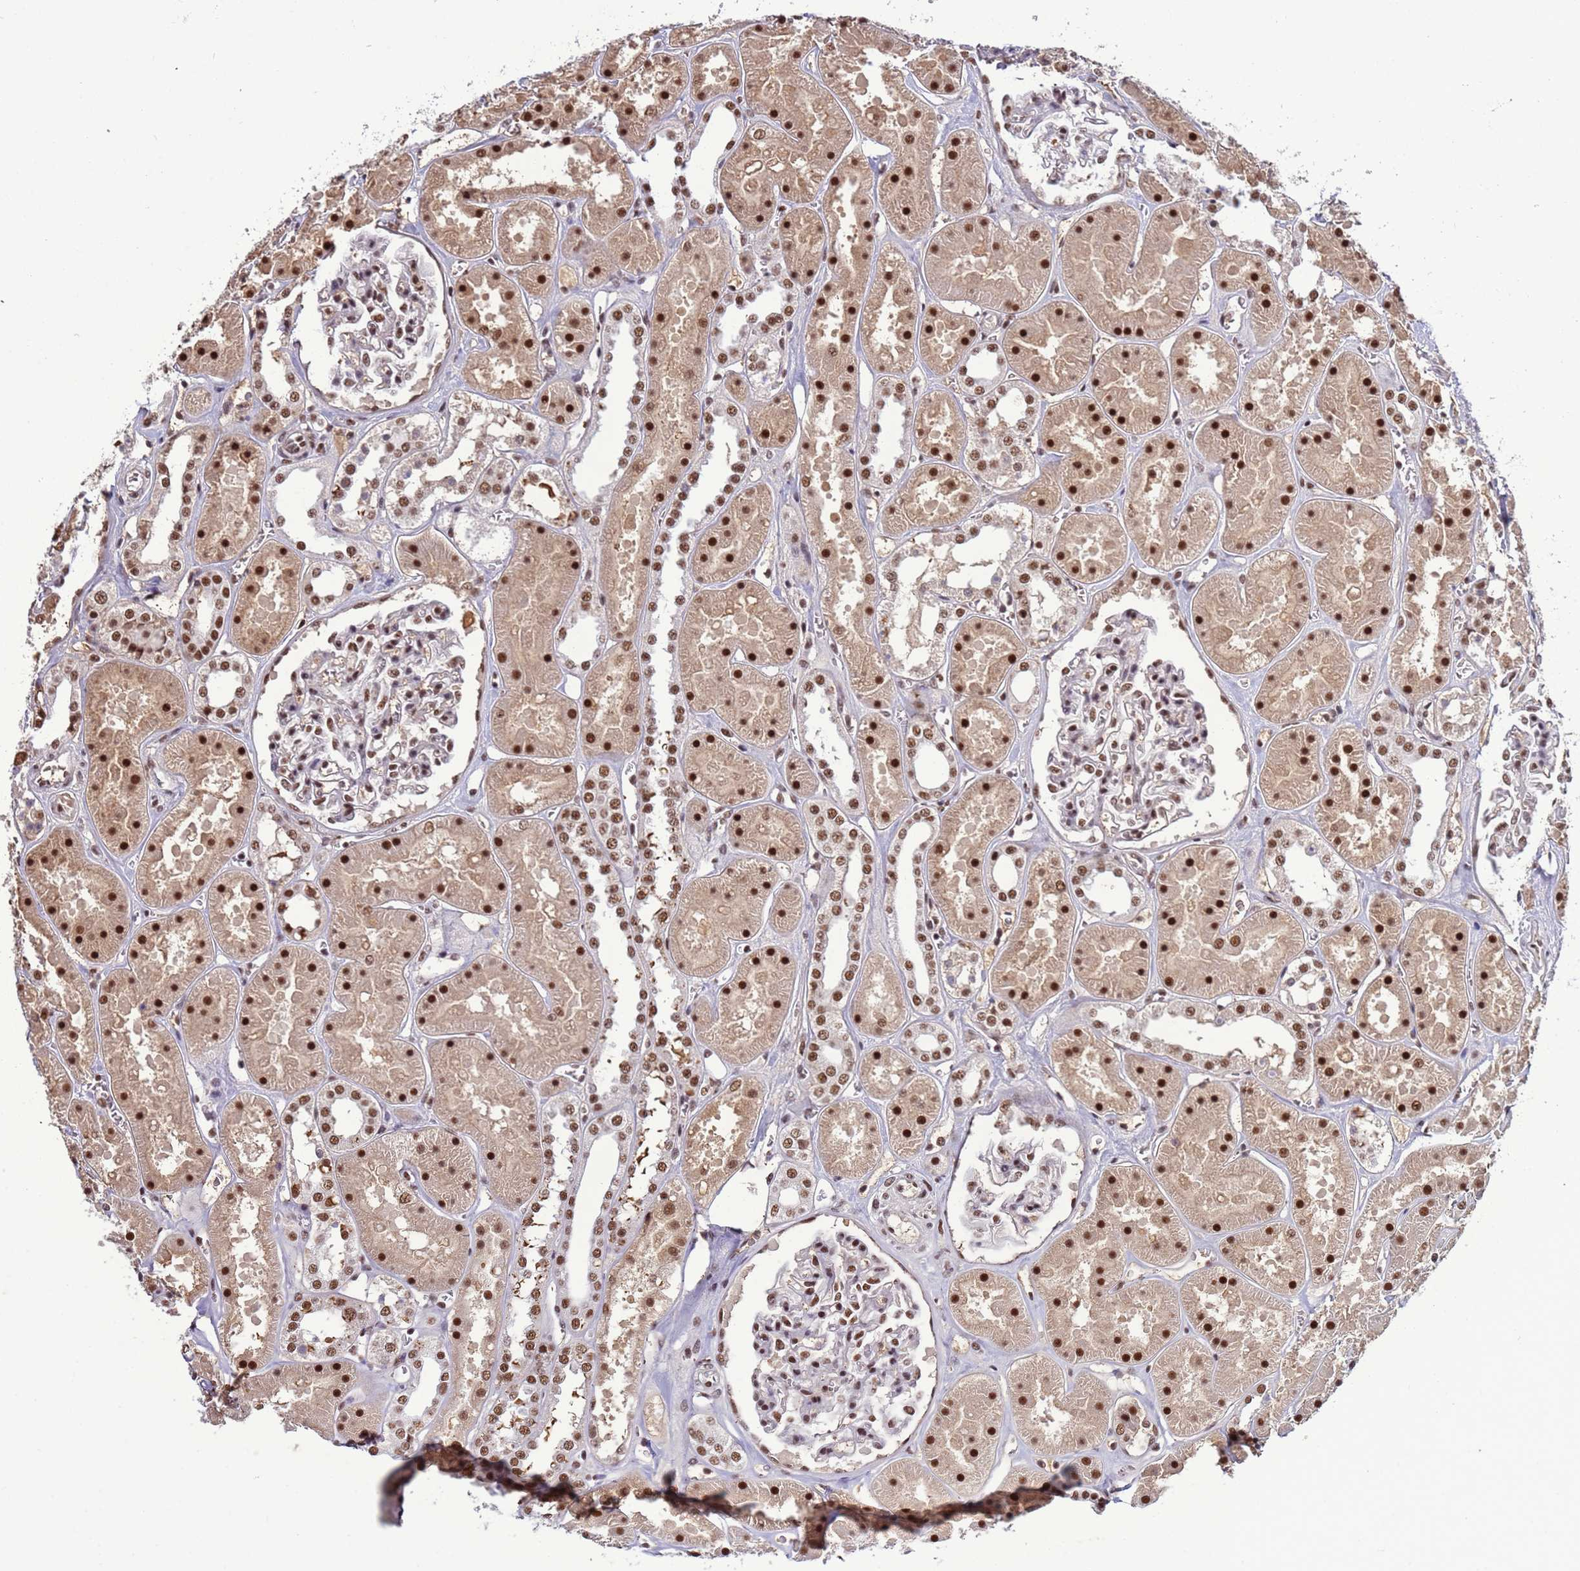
{"staining": {"intensity": "strong", "quantity": ">75%", "location": "nuclear"}, "tissue": "kidney", "cell_type": "Cells in glomeruli", "image_type": "normal", "snomed": [{"axis": "morphology", "description": "Normal tissue, NOS"}, {"axis": "topography", "description": "Kidney"}], "caption": "Immunohistochemistry (IHC) micrograph of unremarkable kidney: kidney stained using immunohistochemistry displays high levels of strong protein expression localized specifically in the nuclear of cells in glomeruli, appearing as a nuclear brown color.", "gene": "SRRT", "patient": {"sex": "female", "age": 41}}